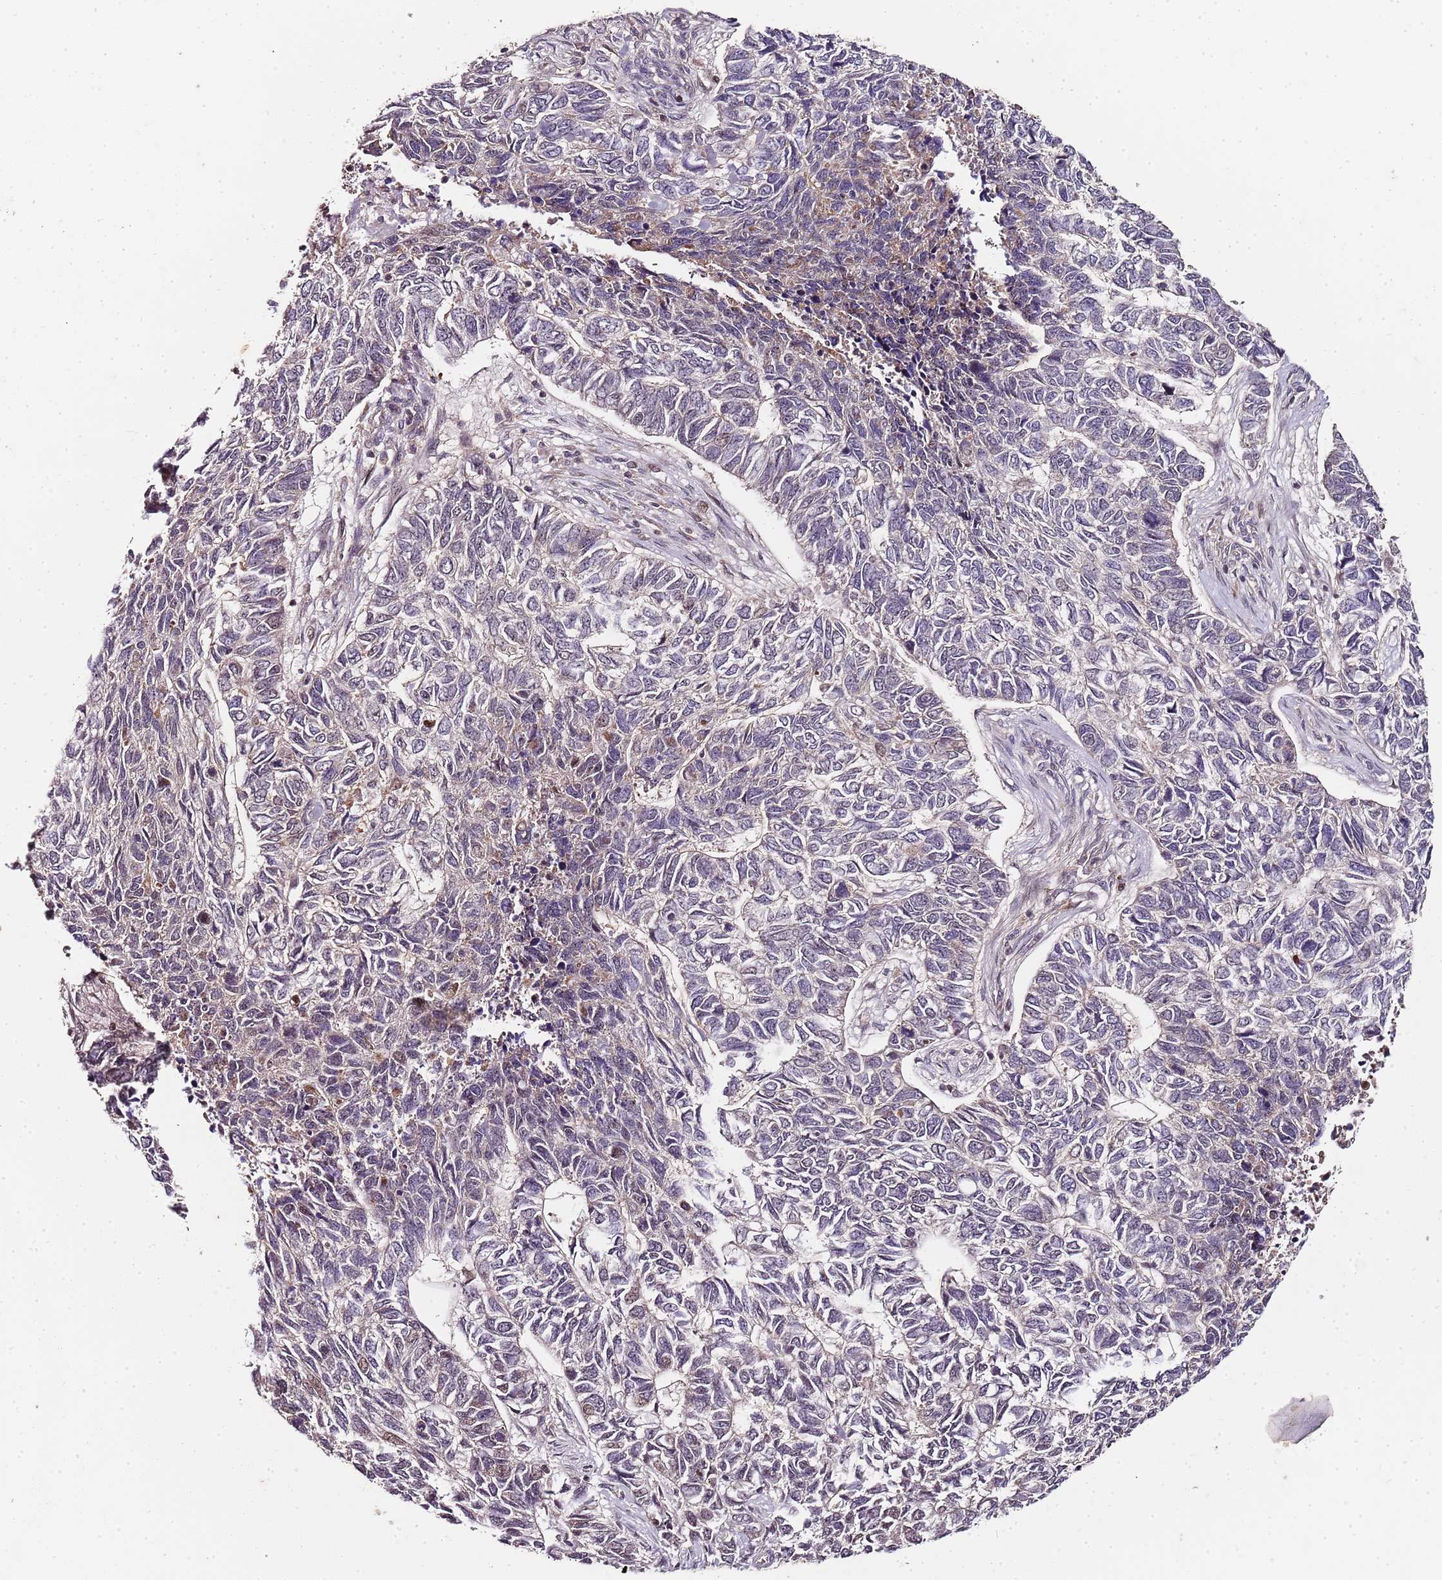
{"staining": {"intensity": "negative", "quantity": "none", "location": "none"}, "tissue": "skin cancer", "cell_type": "Tumor cells", "image_type": "cancer", "snomed": [{"axis": "morphology", "description": "Basal cell carcinoma"}, {"axis": "topography", "description": "Skin"}], "caption": "Tumor cells show no significant protein positivity in skin cancer.", "gene": "EDC3", "patient": {"sex": "female", "age": 65}}